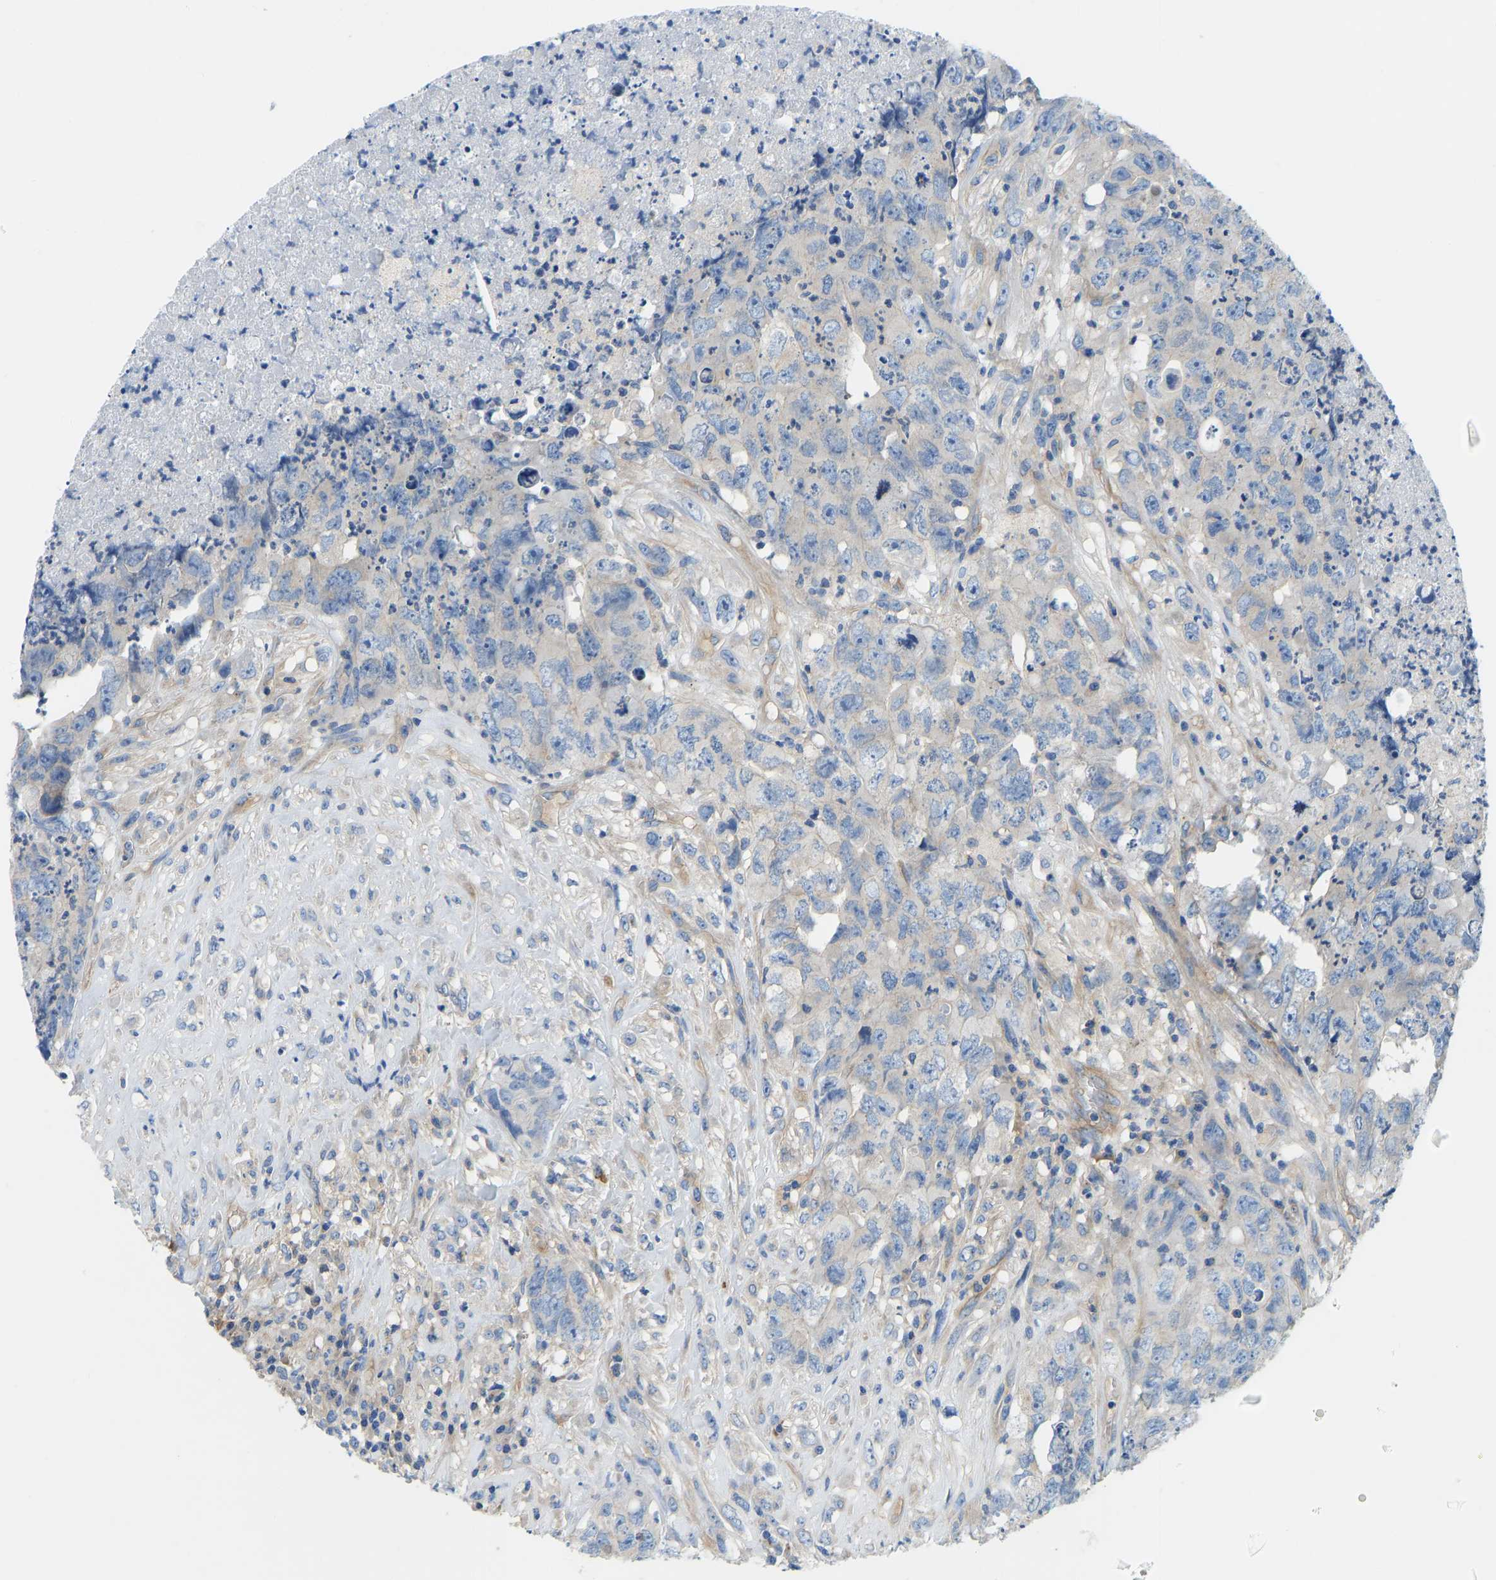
{"staining": {"intensity": "negative", "quantity": "none", "location": "none"}, "tissue": "testis cancer", "cell_type": "Tumor cells", "image_type": "cancer", "snomed": [{"axis": "morphology", "description": "Carcinoma, Embryonal, NOS"}, {"axis": "topography", "description": "Testis"}], "caption": "A micrograph of embryonal carcinoma (testis) stained for a protein reveals no brown staining in tumor cells.", "gene": "CHAD", "patient": {"sex": "male", "age": 32}}